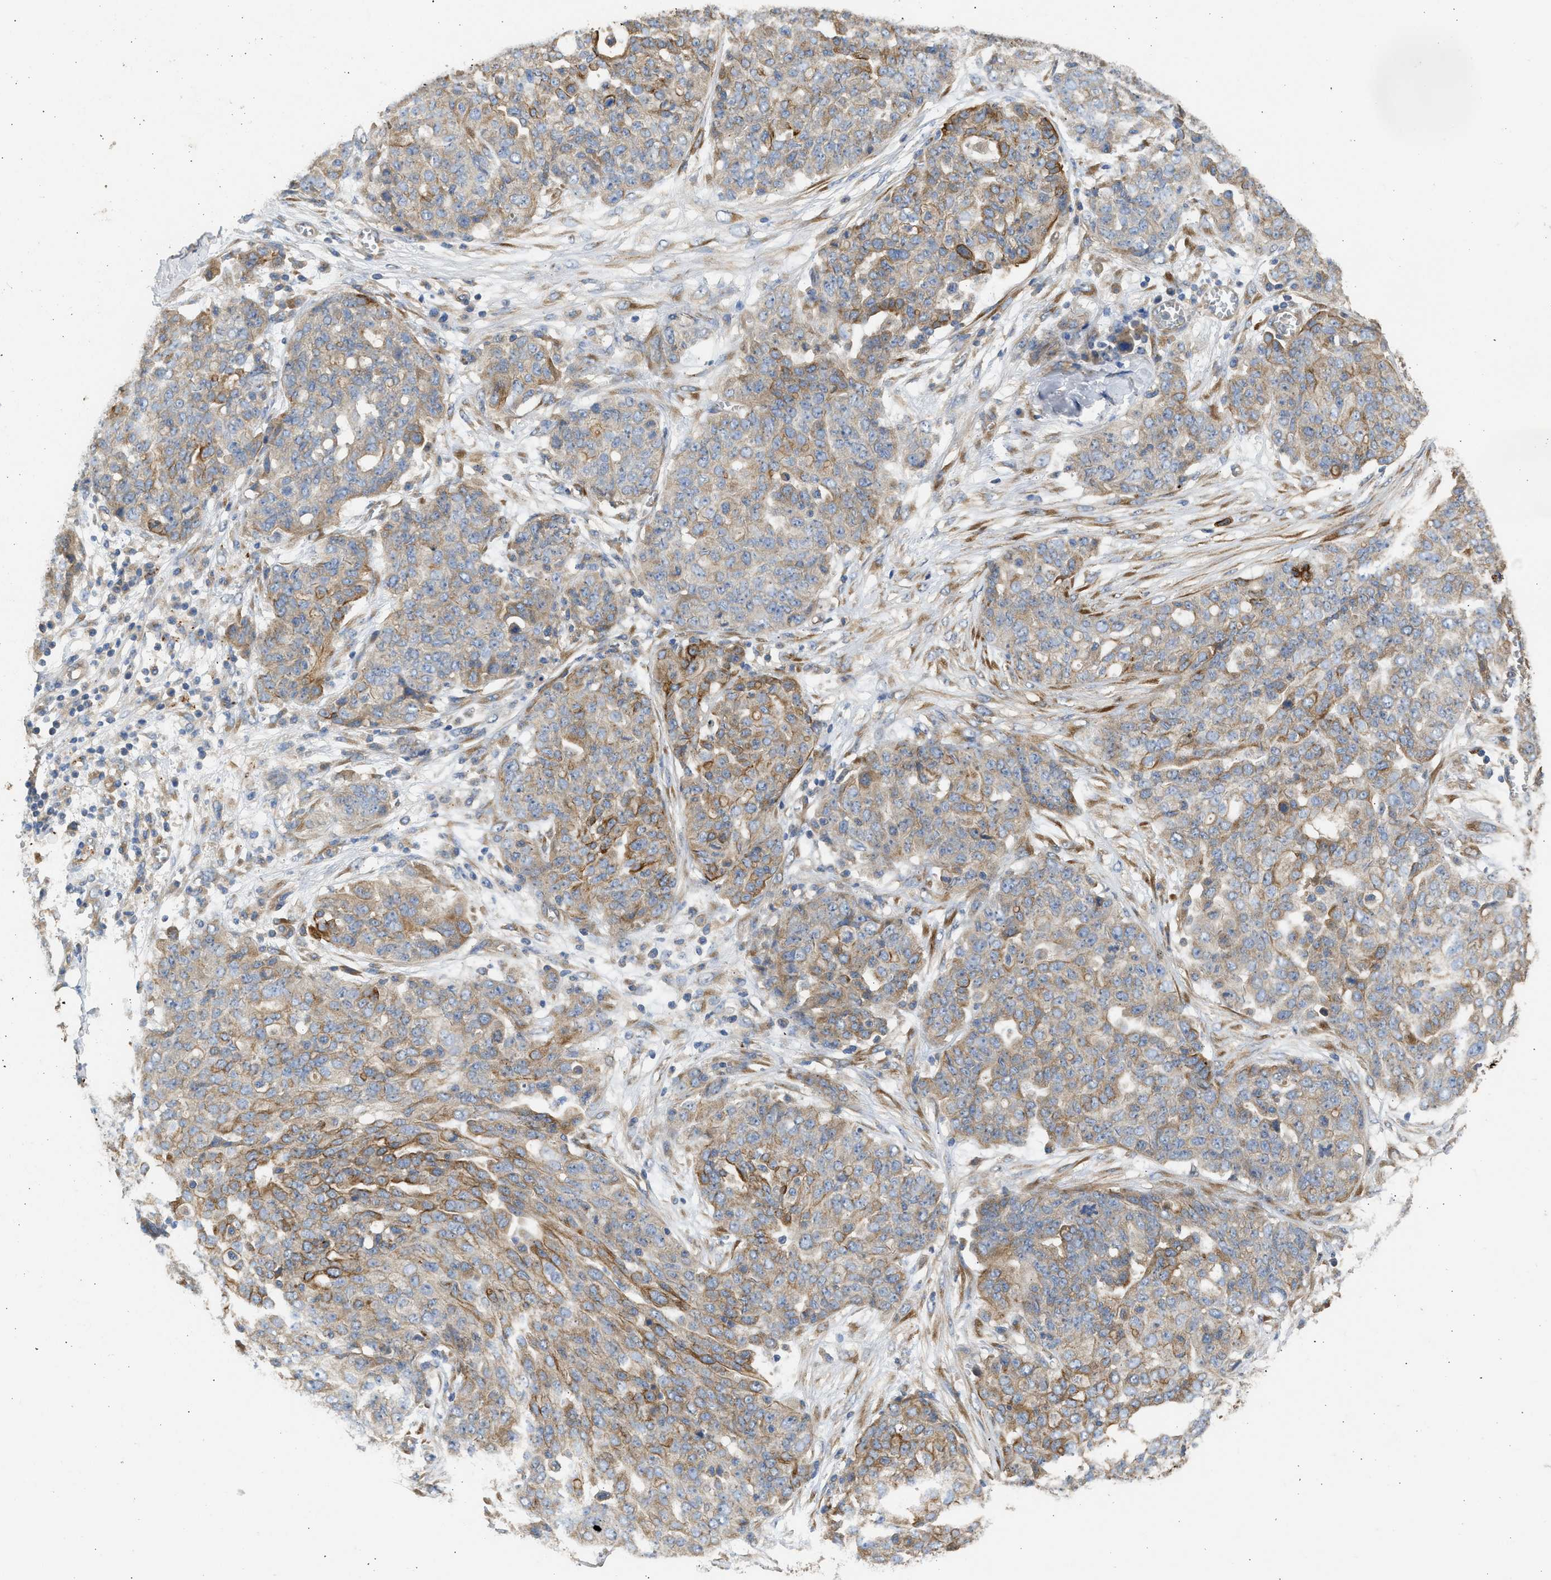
{"staining": {"intensity": "moderate", "quantity": ">75%", "location": "cytoplasmic/membranous"}, "tissue": "ovarian cancer", "cell_type": "Tumor cells", "image_type": "cancer", "snomed": [{"axis": "morphology", "description": "Cystadenocarcinoma, serous, NOS"}, {"axis": "topography", "description": "Soft tissue"}, {"axis": "topography", "description": "Ovary"}], "caption": "Tumor cells exhibit medium levels of moderate cytoplasmic/membranous expression in approximately >75% of cells in ovarian cancer (serous cystadenocarcinoma).", "gene": "CSRNP2", "patient": {"sex": "female", "age": 57}}